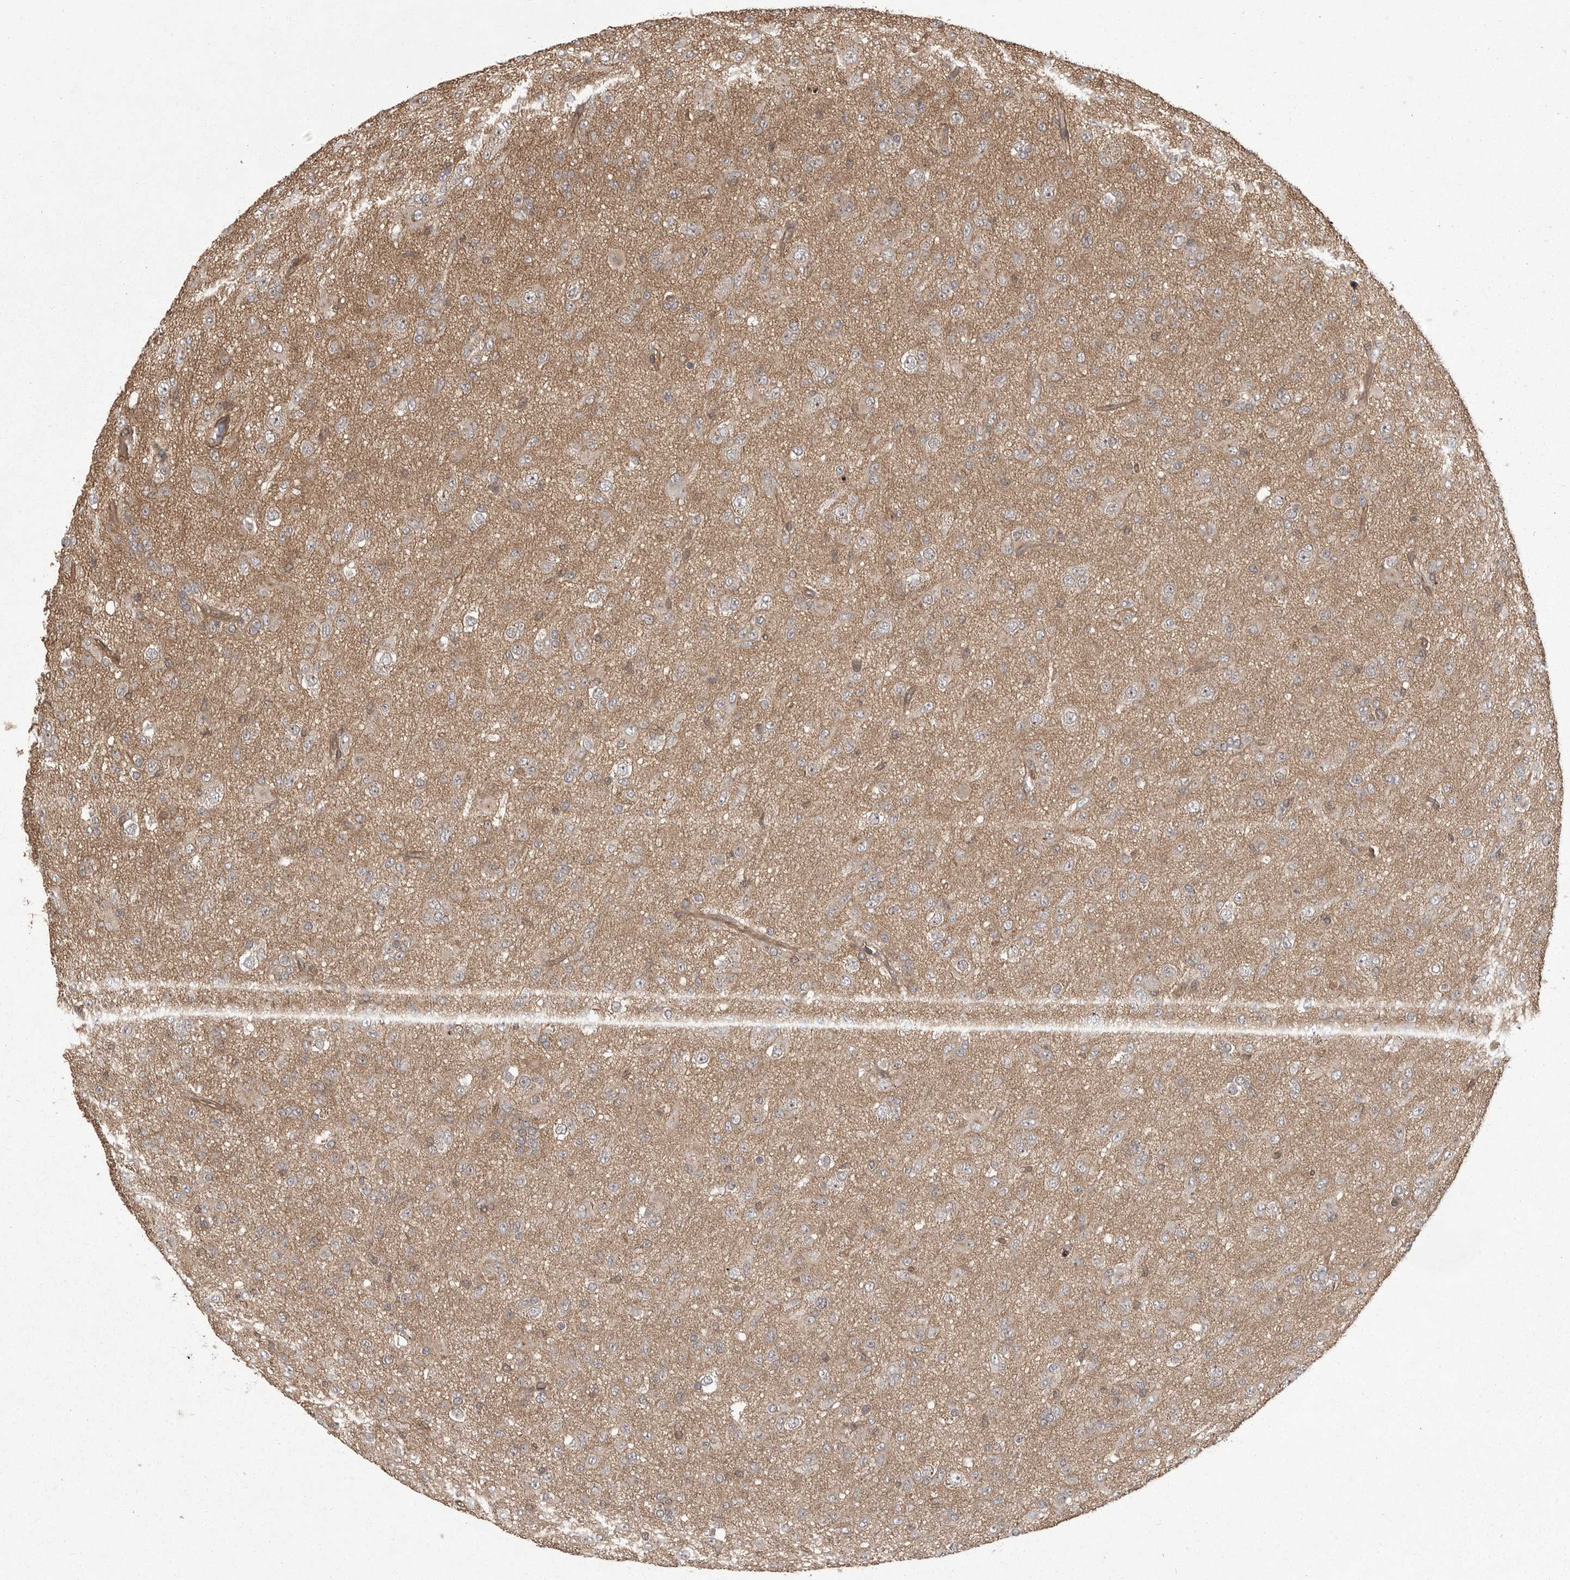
{"staining": {"intensity": "weak", "quantity": ">75%", "location": "cytoplasmic/membranous"}, "tissue": "glioma", "cell_type": "Tumor cells", "image_type": "cancer", "snomed": [{"axis": "morphology", "description": "Glioma, malignant, Low grade"}, {"axis": "topography", "description": "Brain"}], "caption": "There is low levels of weak cytoplasmic/membranous positivity in tumor cells of glioma, as demonstrated by immunohistochemical staining (brown color).", "gene": "DNAJC8", "patient": {"sex": "male", "age": 65}}